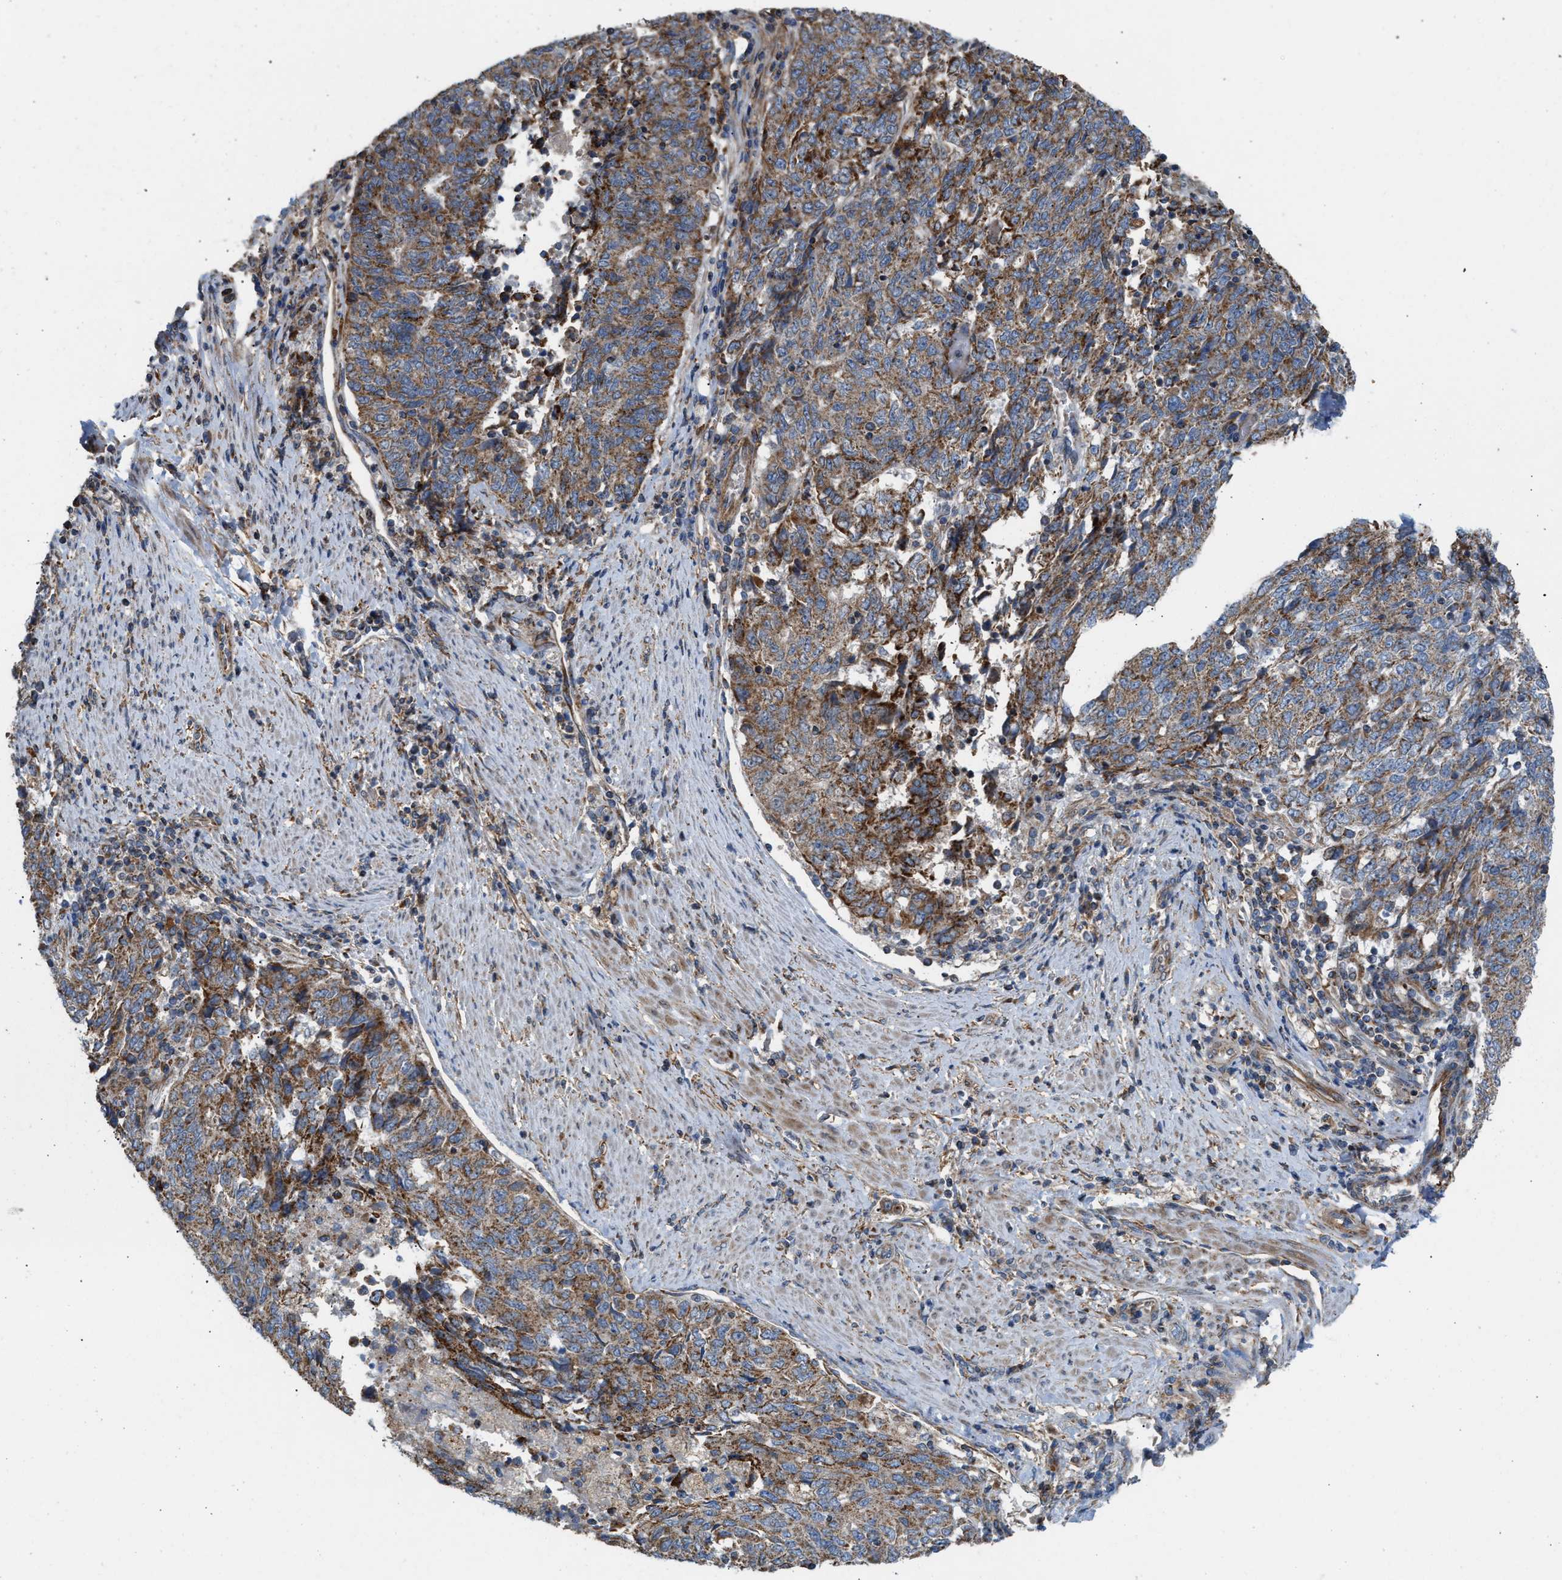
{"staining": {"intensity": "moderate", "quantity": ">75%", "location": "cytoplasmic/membranous"}, "tissue": "endometrial cancer", "cell_type": "Tumor cells", "image_type": "cancer", "snomed": [{"axis": "morphology", "description": "Adenocarcinoma, NOS"}, {"axis": "topography", "description": "Endometrium"}], "caption": "A high-resolution photomicrograph shows immunohistochemistry (IHC) staining of endometrial cancer, which reveals moderate cytoplasmic/membranous expression in approximately >75% of tumor cells.", "gene": "SLC10A3", "patient": {"sex": "female", "age": 80}}